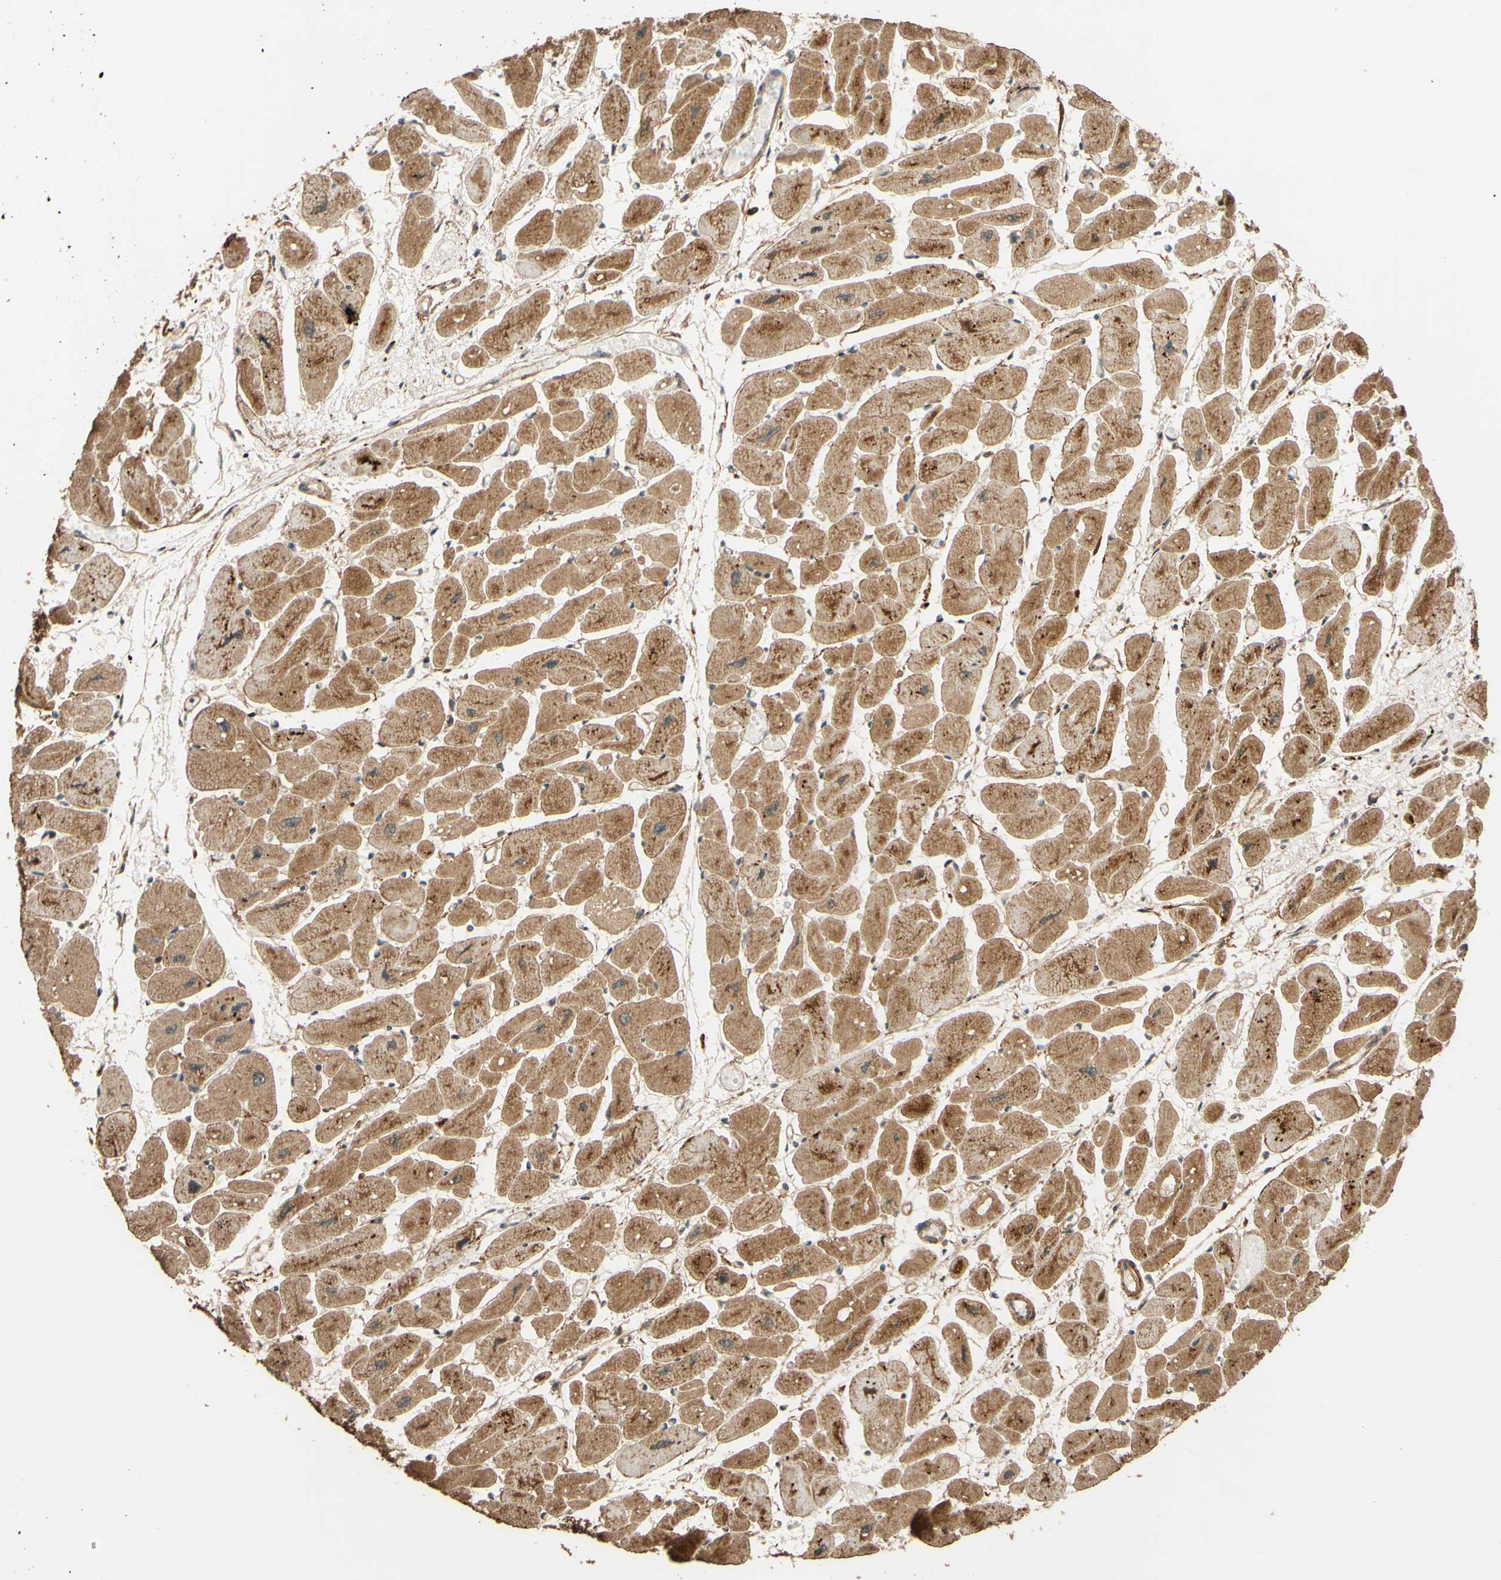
{"staining": {"intensity": "moderate", "quantity": ">75%", "location": "cytoplasmic/membranous"}, "tissue": "heart muscle", "cell_type": "Cardiomyocytes", "image_type": "normal", "snomed": [{"axis": "morphology", "description": "Normal tissue, NOS"}, {"axis": "topography", "description": "Heart"}], "caption": "Approximately >75% of cardiomyocytes in normal human heart muscle demonstrate moderate cytoplasmic/membranous protein positivity as visualized by brown immunohistochemical staining.", "gene": "RNF19A", "patient": {"sex": "female", "age": 54}}